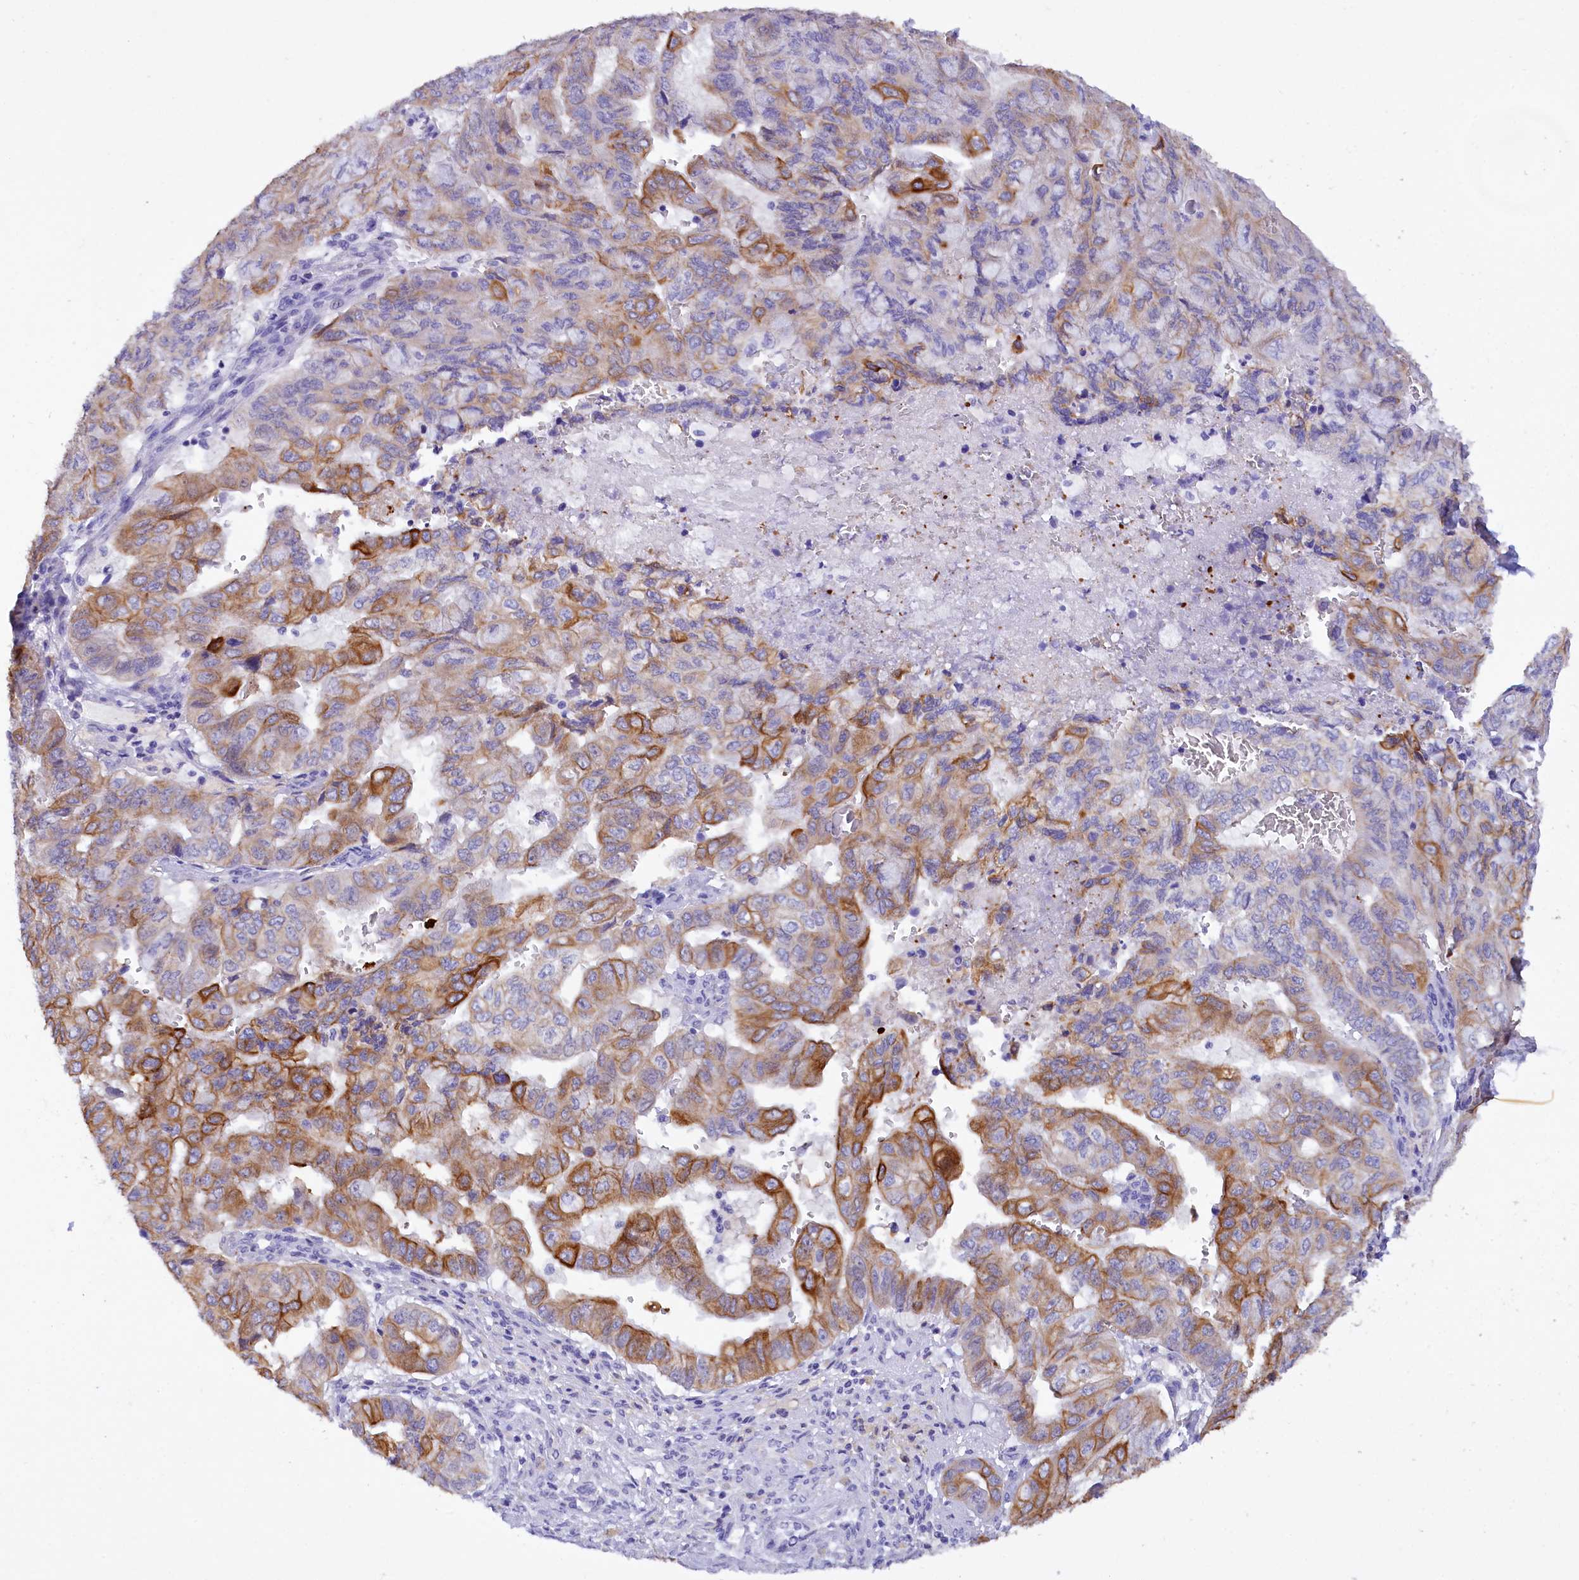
{"staining": {"intensity": "moderate", "quantity": "25%-75%", "location": "cytoplasmic/membranous"}, "tissue": "pancreatic cancer", "cell_type": "Tumor cells", "image_type": "cancer", "snomed": [{"axis": "morphology", "description": "Adenocarcinoma, NOS"}, {"axis": "topography", "description": "Pancreas"}], "caption": "Brown immunohistochemical staining in human pancreatic cancer (adenocarcinoma) exhibits moderate cytoplasmic/membranous expression in approximately 25%-75% of tumor cells. The staining was performed using DAB (3,3'-diaminobenzidine) to visualize the protein expression in brown, while the nuclei were stained in blue with hematoxylin (Magnification: 20x).", "gene": "FAAP20", "patient": {"sex": "male", "age": 51}}